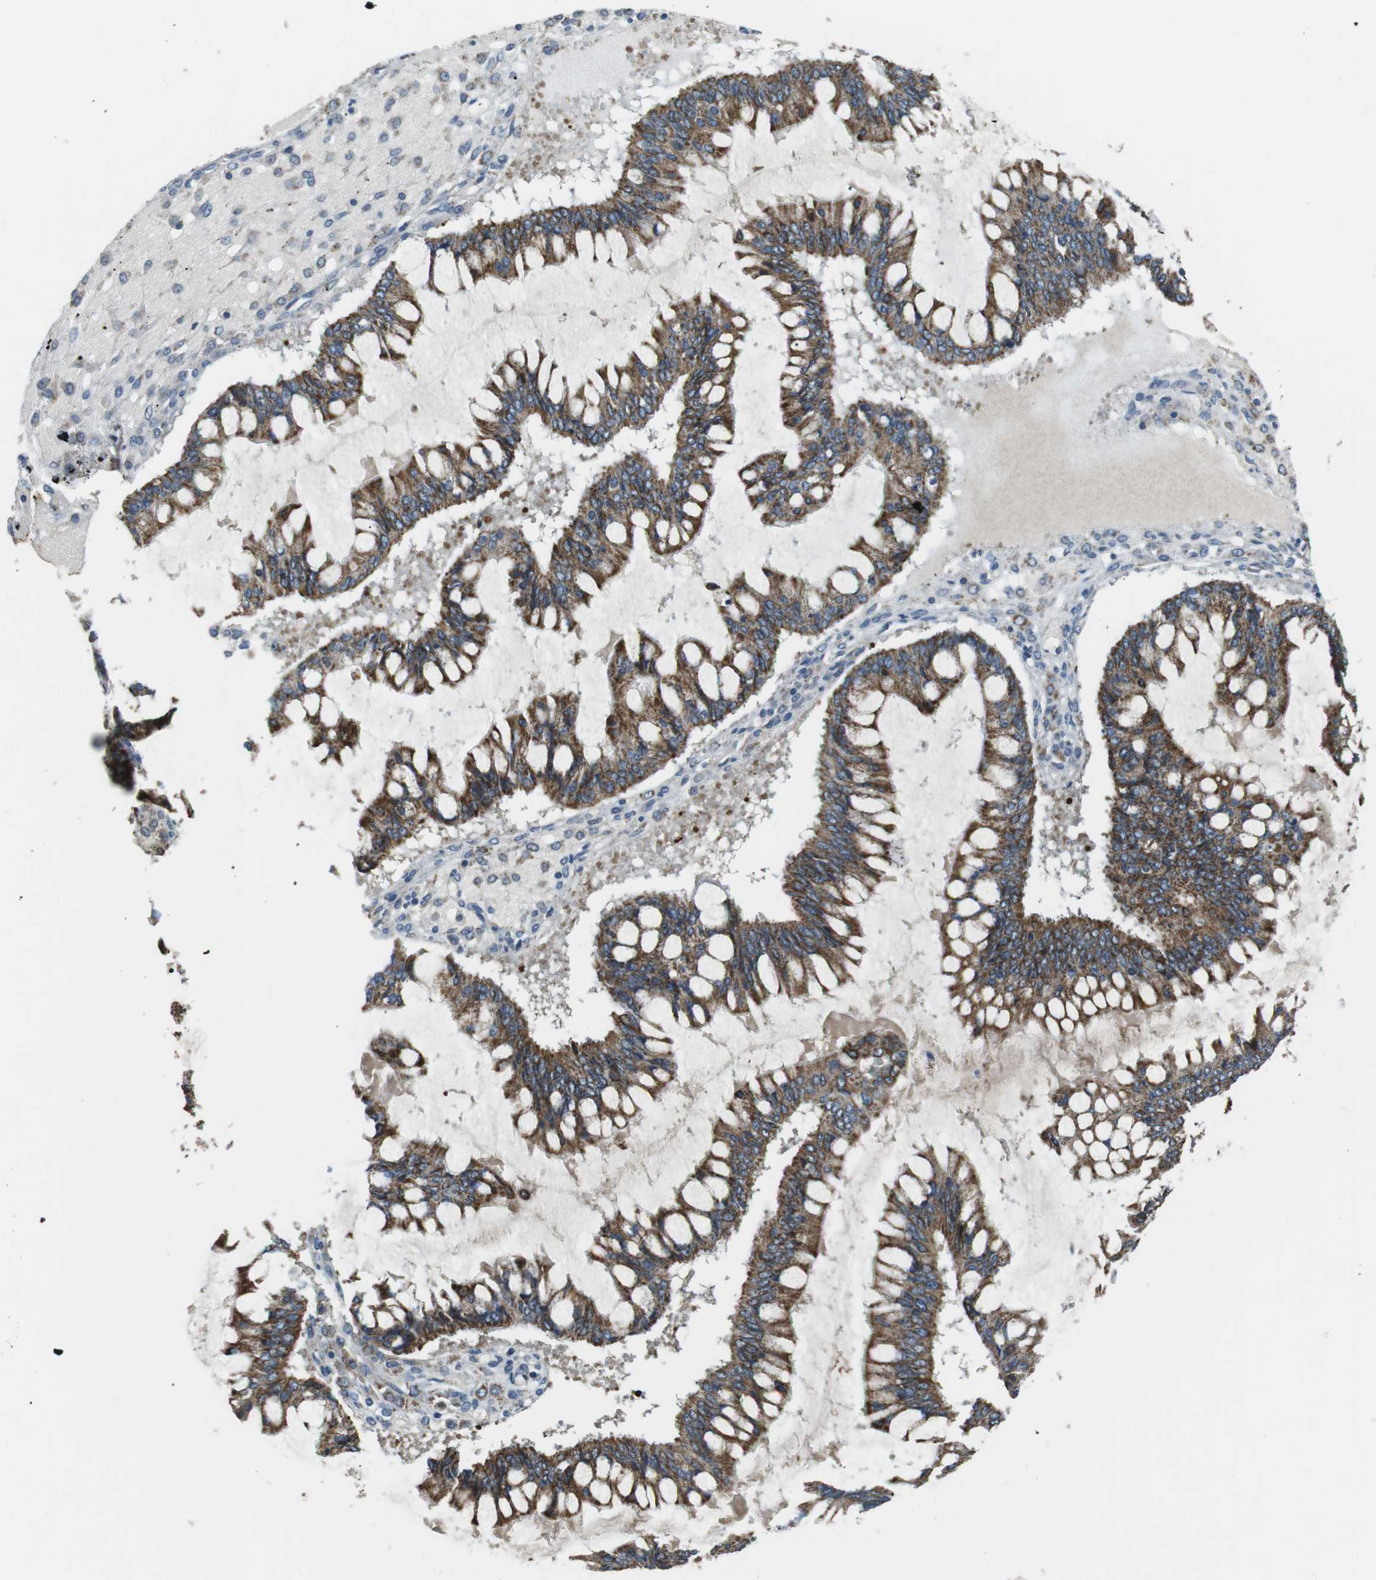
{"staining": {"intensity": "strong", "quantity": ">75%", "location": "cytoplasmic/membranous"}, "tissue": "ovarian cancer", "cell_type": "Tumor cells", "image_type": "cancer", "snomed": [{"axis": "morphology", "description": "Cystadenocarcinoma, mucinous, NOS"}, {"axis": "topography", "description": "Ovary"}], "caption": "Ovarian cancer stained for a protein (brown) demonstrates strong cytoplasmic/membranous positive positivity in about >75% of tumor cells.", "gene": "BACE1", "patient": {"sex": "female", "age": 73}}